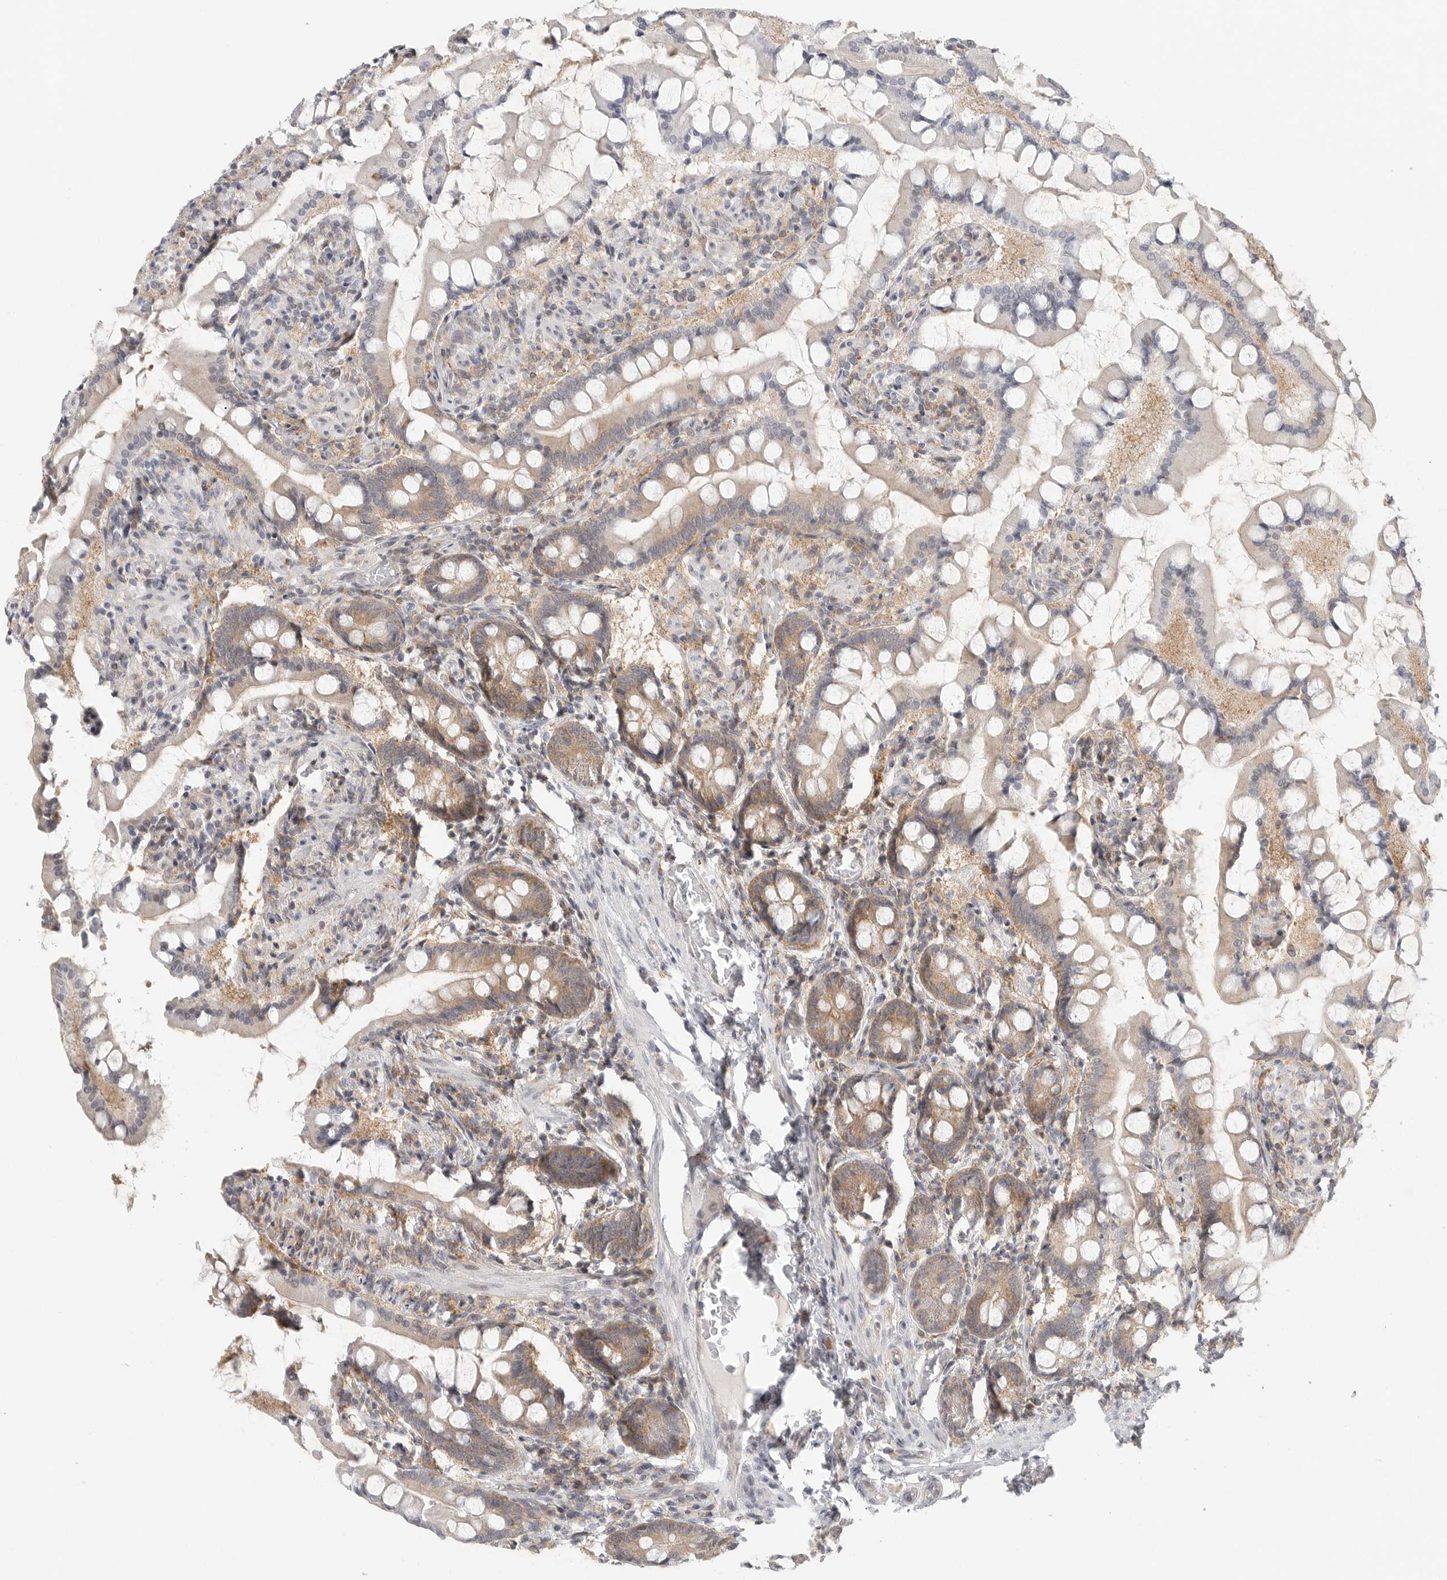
{"staining": {"intensity": "moderate", "quantity": "25%-75%", "location": "cytoplasmic/membranous"}, "tissue": "small intestine", "cell_type": "Glandular cells", "image_type": "normal", "snomed": [{"axis": "morphology", "description": "Normal tissue, NOS"}, {"axis": "topography", "description": "Small intestine"}], "caption": "Protein analysis of unremarkable small intestine displays moderate cytoplasmic/membranous staining in about 25%-75% of glandular cells.", "gene": "HDAC6", "patient": {"sex": "male", "age": 41}}